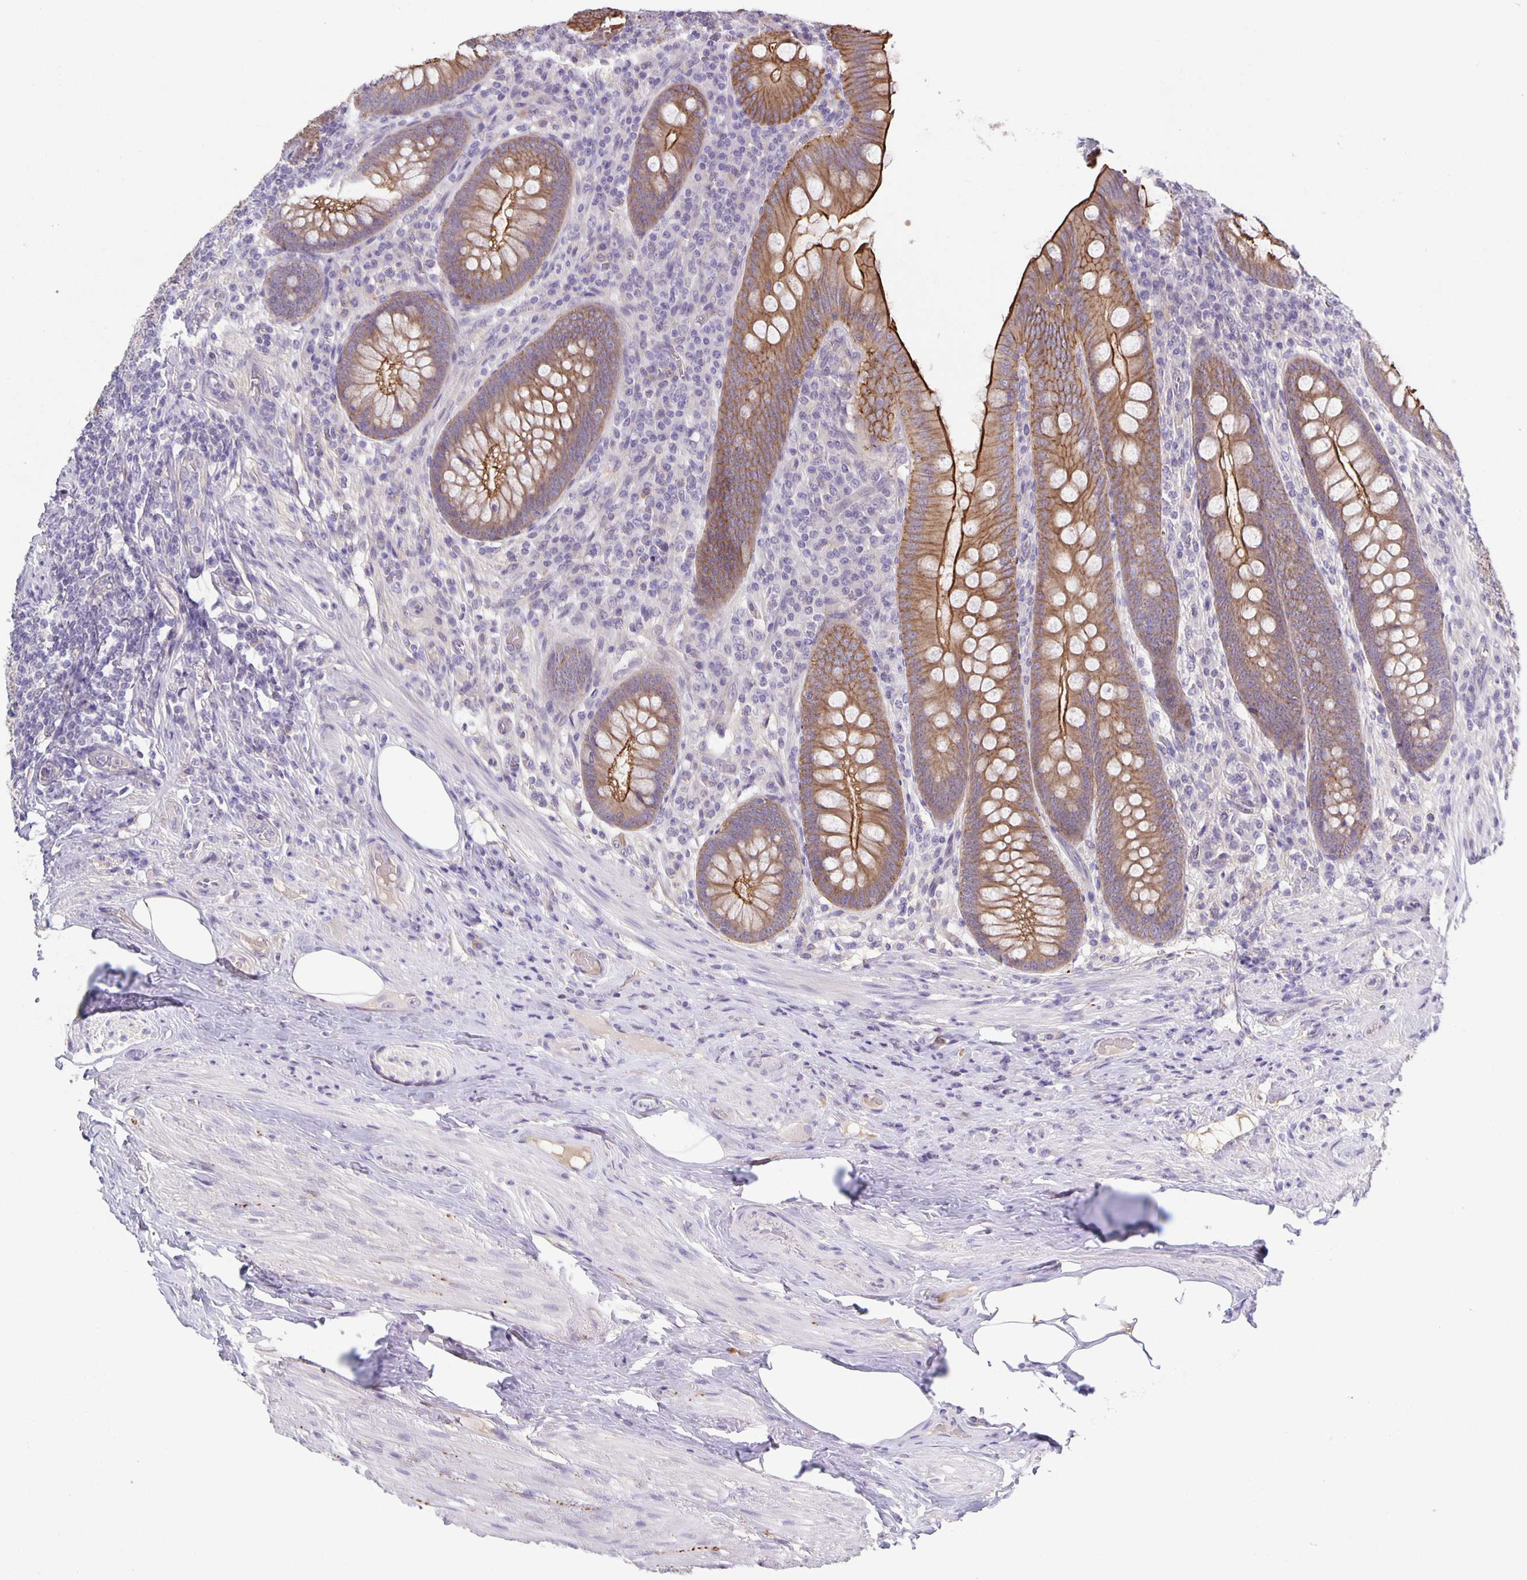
{"staining": {"intensity": "strong", "quantity": ">75%", "location": "cytoplasmic/membranous"}, "tissue": "appendix", "cell_type": "Glandular cells", "image_type": "normal", "snomed": [{"axis": "morphology", "description": "Normal tissue, NOS"}, {"axis": "topography", "description": "Appendix"}], "caption": "A high-resolution micrograph shows immunohistochemistry staining of normal appendix, which demonstrates strong cytoplasmic/membranous expression in approximately >75% of glandular cells. The protein is stained brown, and the nuclei are stained in blue (DAB IHC with brightfield microscopy, high magnification).", "gene": "PTPN3", "patient": {"sex": "male", "age": 71}}